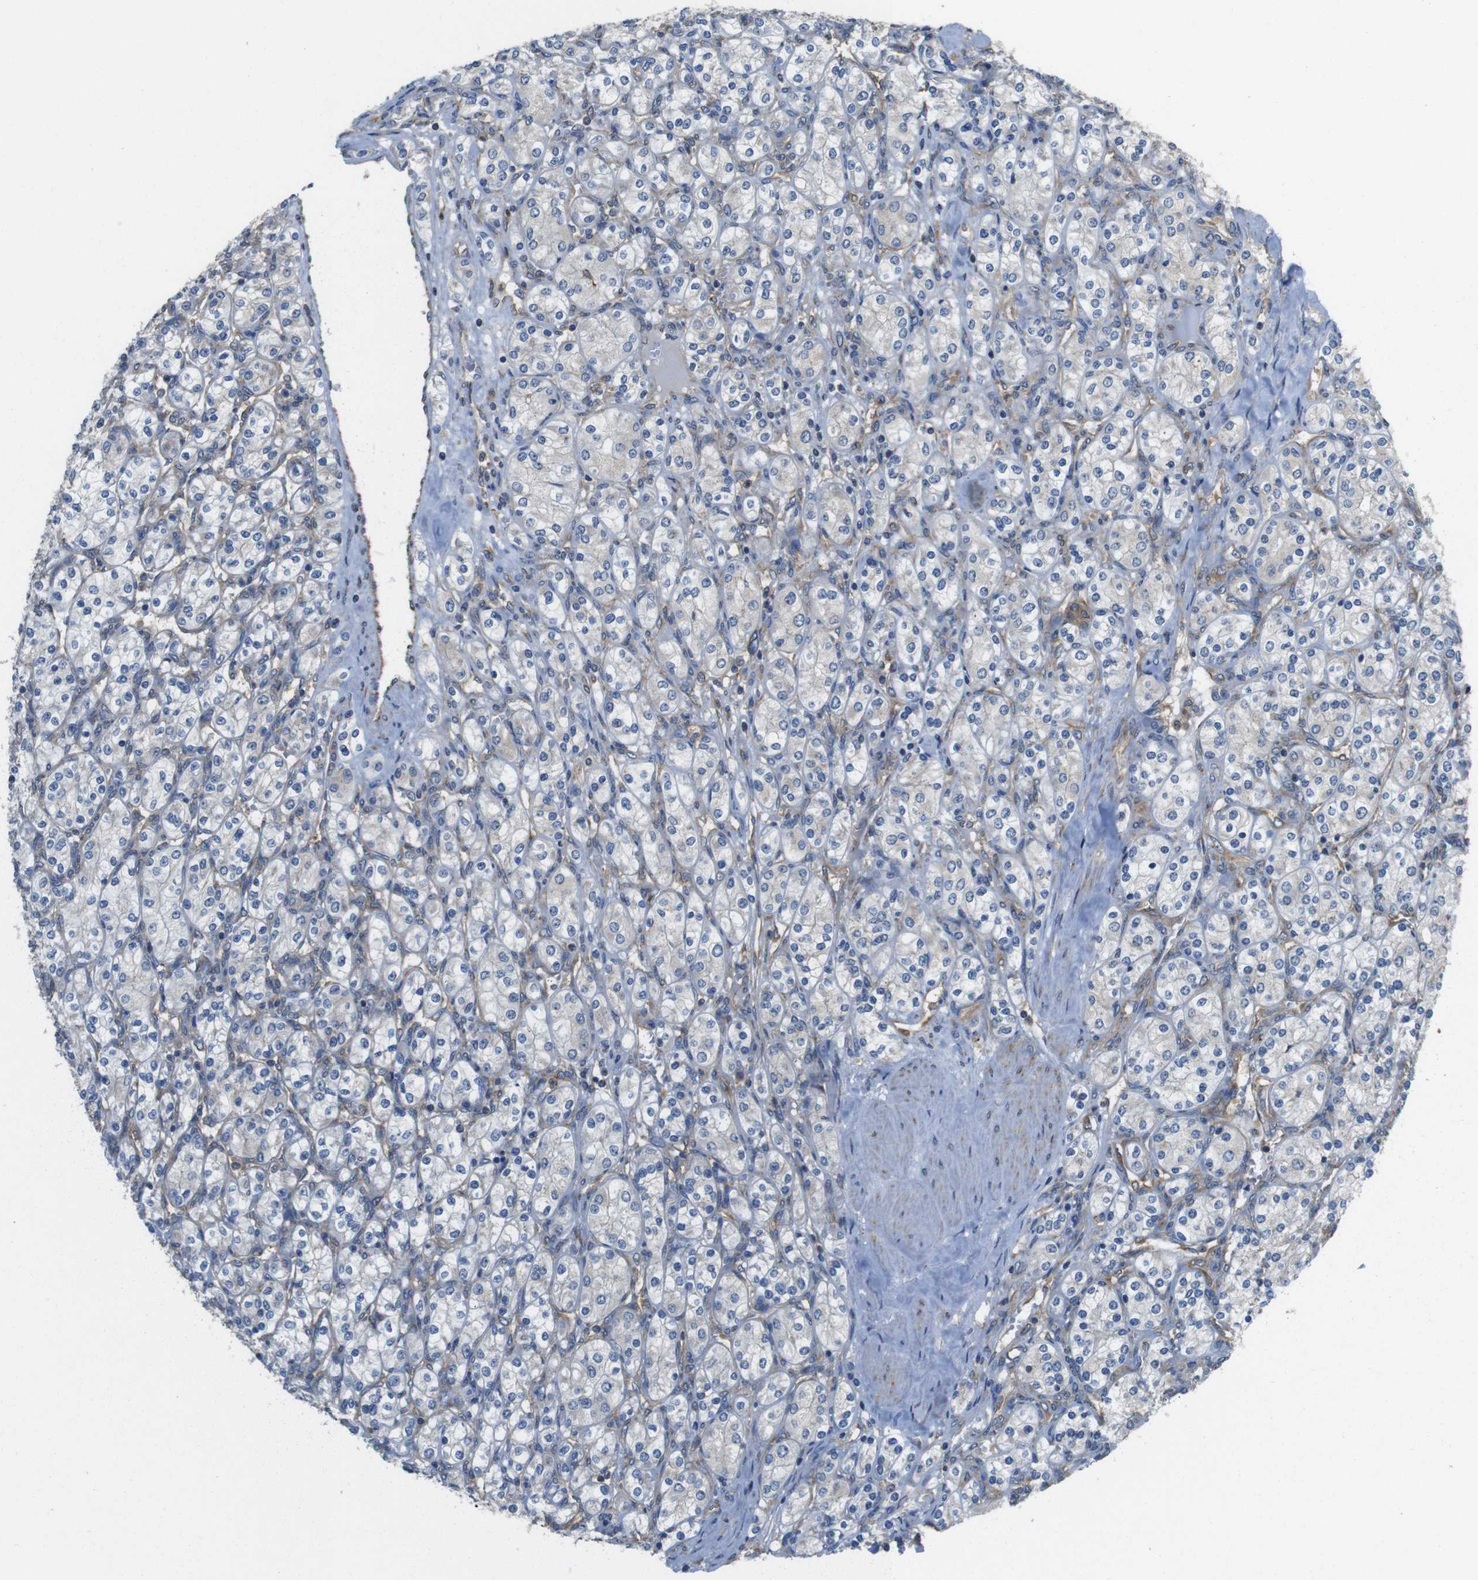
{"staining": {"intensity": "weak", "quantity": "<25%", "location": "cytoplasmic/membranous"}, "tissue": "renal cancer", "cell_type": "Tumor cells", "image_type": "cancer", "snomed": [{"axis": "morphology", "description": "Adenocarcinoma, NOS"}, {"axis": "topography", "description": "Kidney"}], "caption": "Protein analysis of renal cancer reveals no significant expression in tumor cells. The staining was performed using DAB (3,3'-diaminobenzidine) to visualize the protein expression in brown, while the nuclei were stained in blue with hematoxylin (Magnification: 20x).", "gene": "DCTN1", "patient": {"sex": "male", "age": 77}}